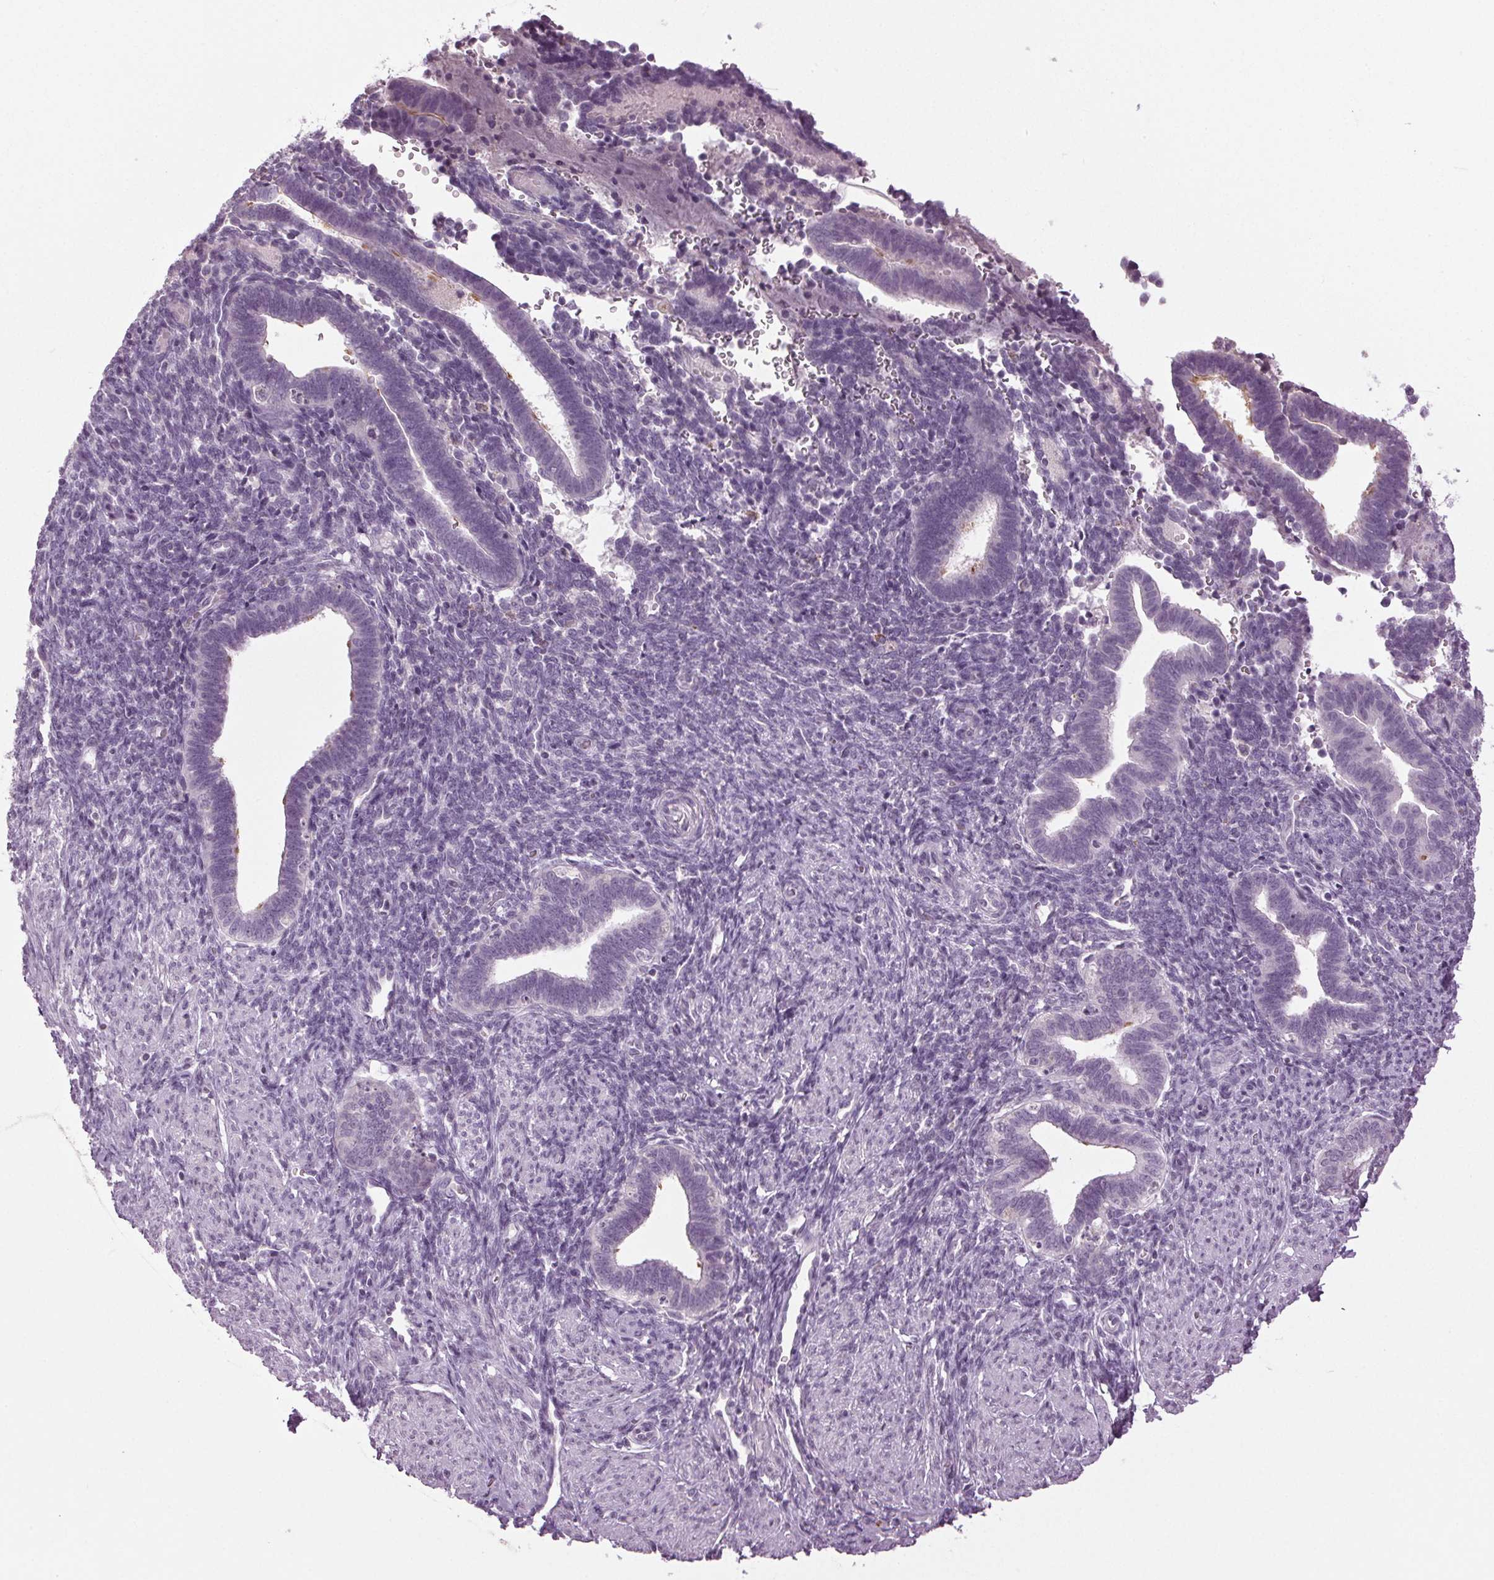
{"staining": {"intensity": "negative", "quantity": "none", "location": "none"}, "tissue": "endometrium", "cell_type": "Cells in endometrial stroma", "image_type": "normal", "snomed": [{"axis": "morphology", "description": "Normal tissue, NOS"}, {"axis": "topography", "description": "Endometrium"}], "caption": "Endometrium stained for a protein using immunohistochemistry displays no staining cells in endometrial stroma.", "gene": "DNAH12", "patient": {"sex": "female", "age": 34}}